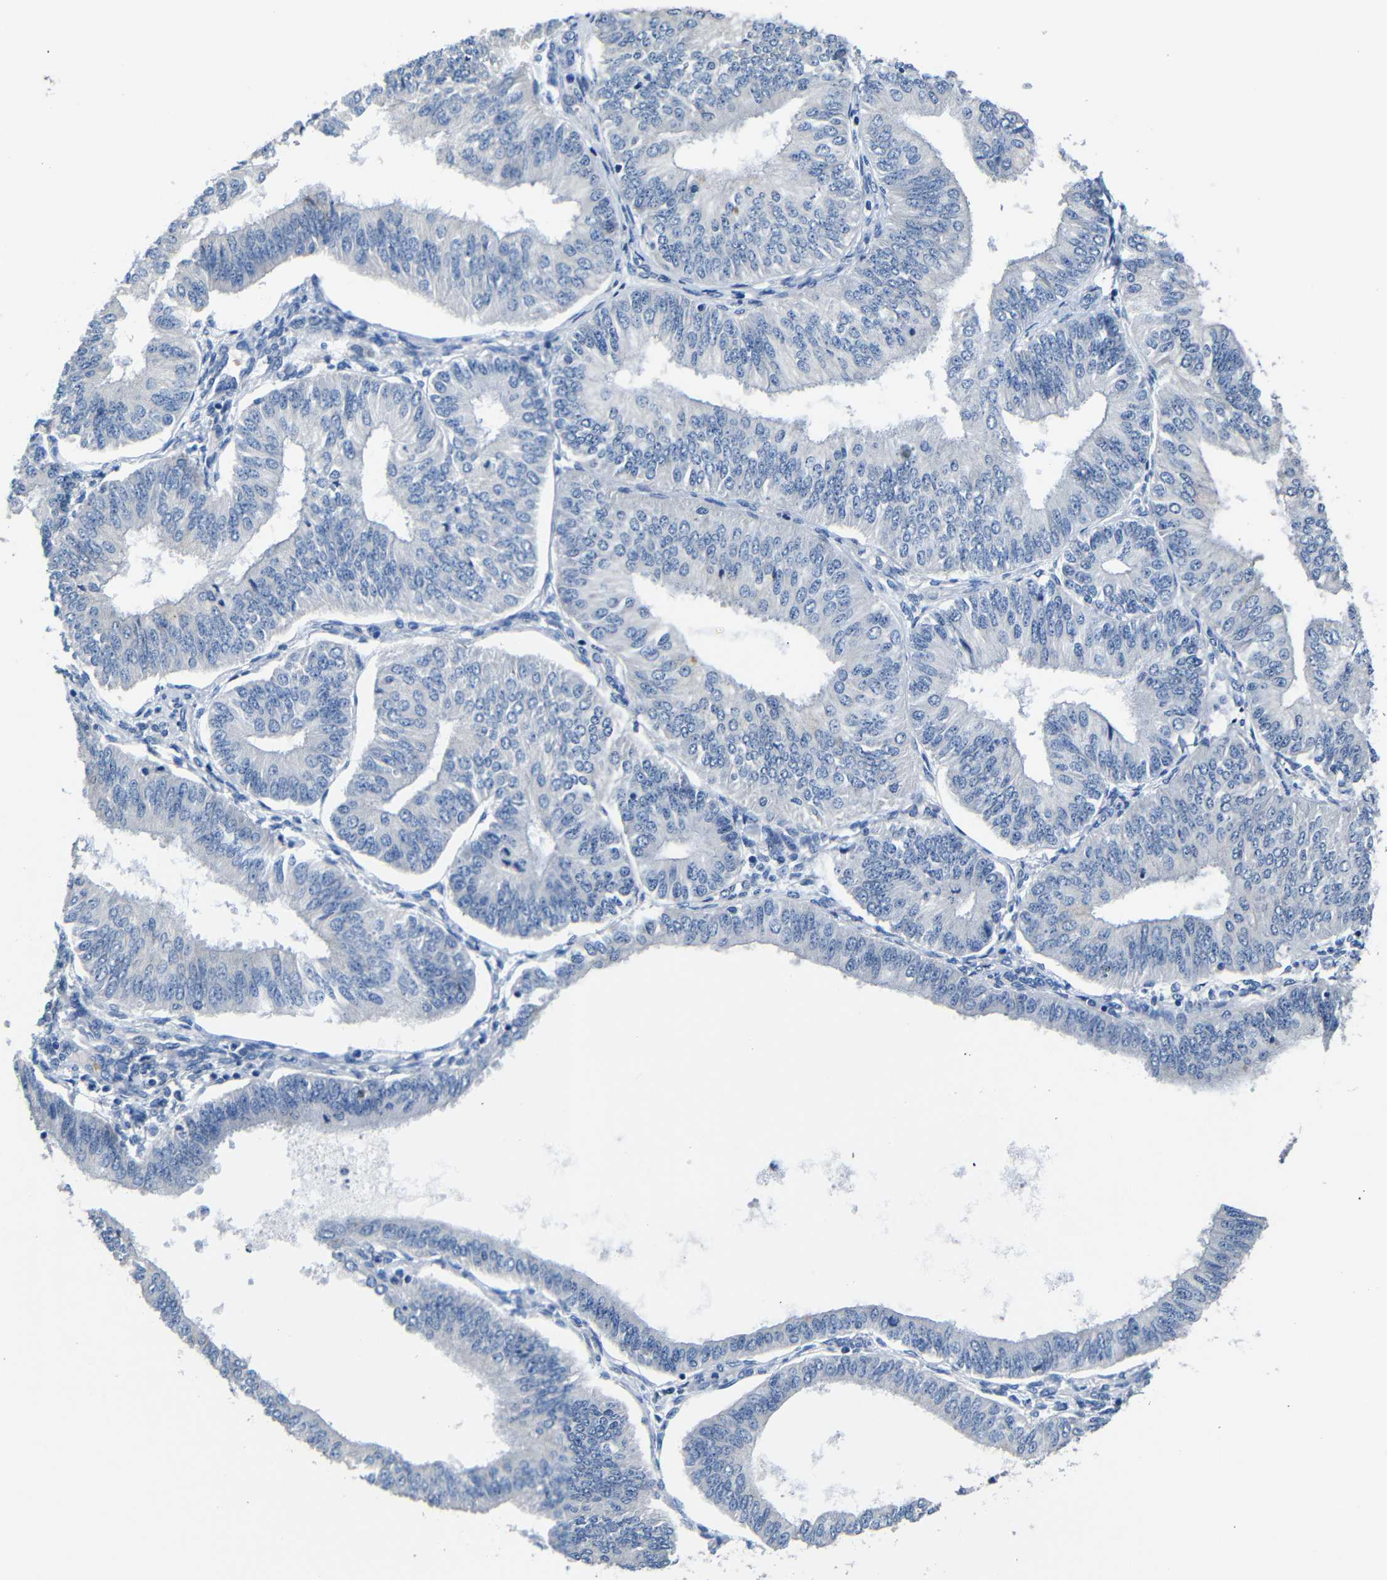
{"staining": {"intensity": "negative", "quantity": "none", "location": "none"}, "tissue": "endometrial cancer", "cell_type": "Tumor cells", "image_type": "cancer", "snomed": [{"axis": "morphology", "description": "Adenocarcinoma, NOS"}, {"axis": "topography", "description": "Endometrium"}], "caption": "Endometrial cancer was stained to show a protein in brown. There is no significant positivity in tumor cells.", "gene": "TNFAIP1", "patient": {"sex": "female", "age": 58}}